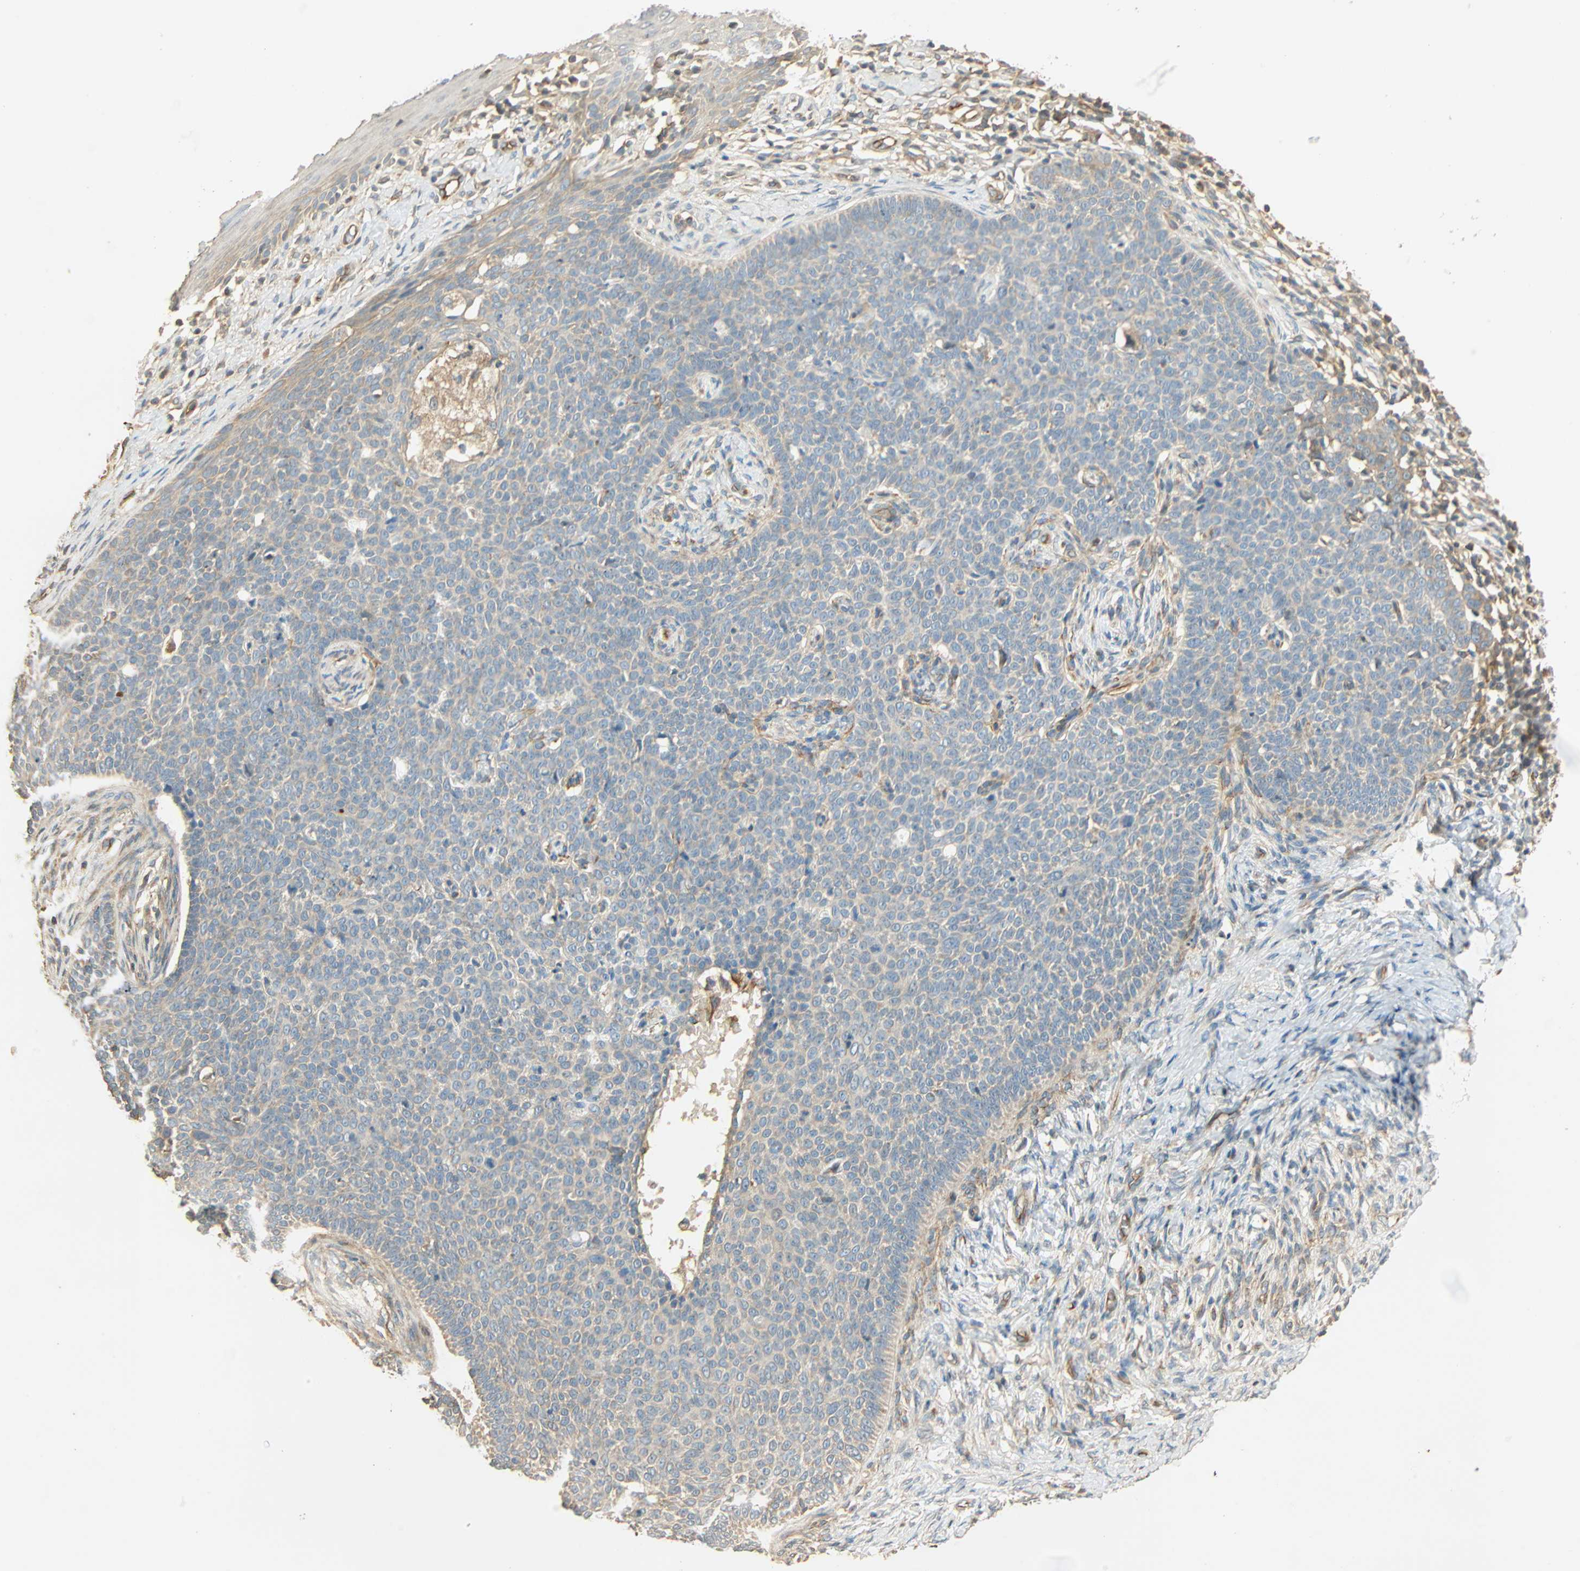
{"staining": {"intensity": "negative", "quantity": "none", "location": "none"}, "tissue": "skin cancer", "cell_type": "Tumor cells", "image_type": "cancer", "snomed": [{"axis": "morphology", "description": "Normal tissue, NOS"}, {"axis": "morphology", "description": "Basal cell carcinoma"}, {"axis": "topography", "description": "Skin"}], "caption": "Immunohistochemical staining of human basal cell carcinoma (skin) displays no significant staining in tumor cells. (Immunohistochemistry (ihc), brightfield microscopy, high magnification).", "gene": "GALK1", "patient": {"sex": "male", "age": 87}}